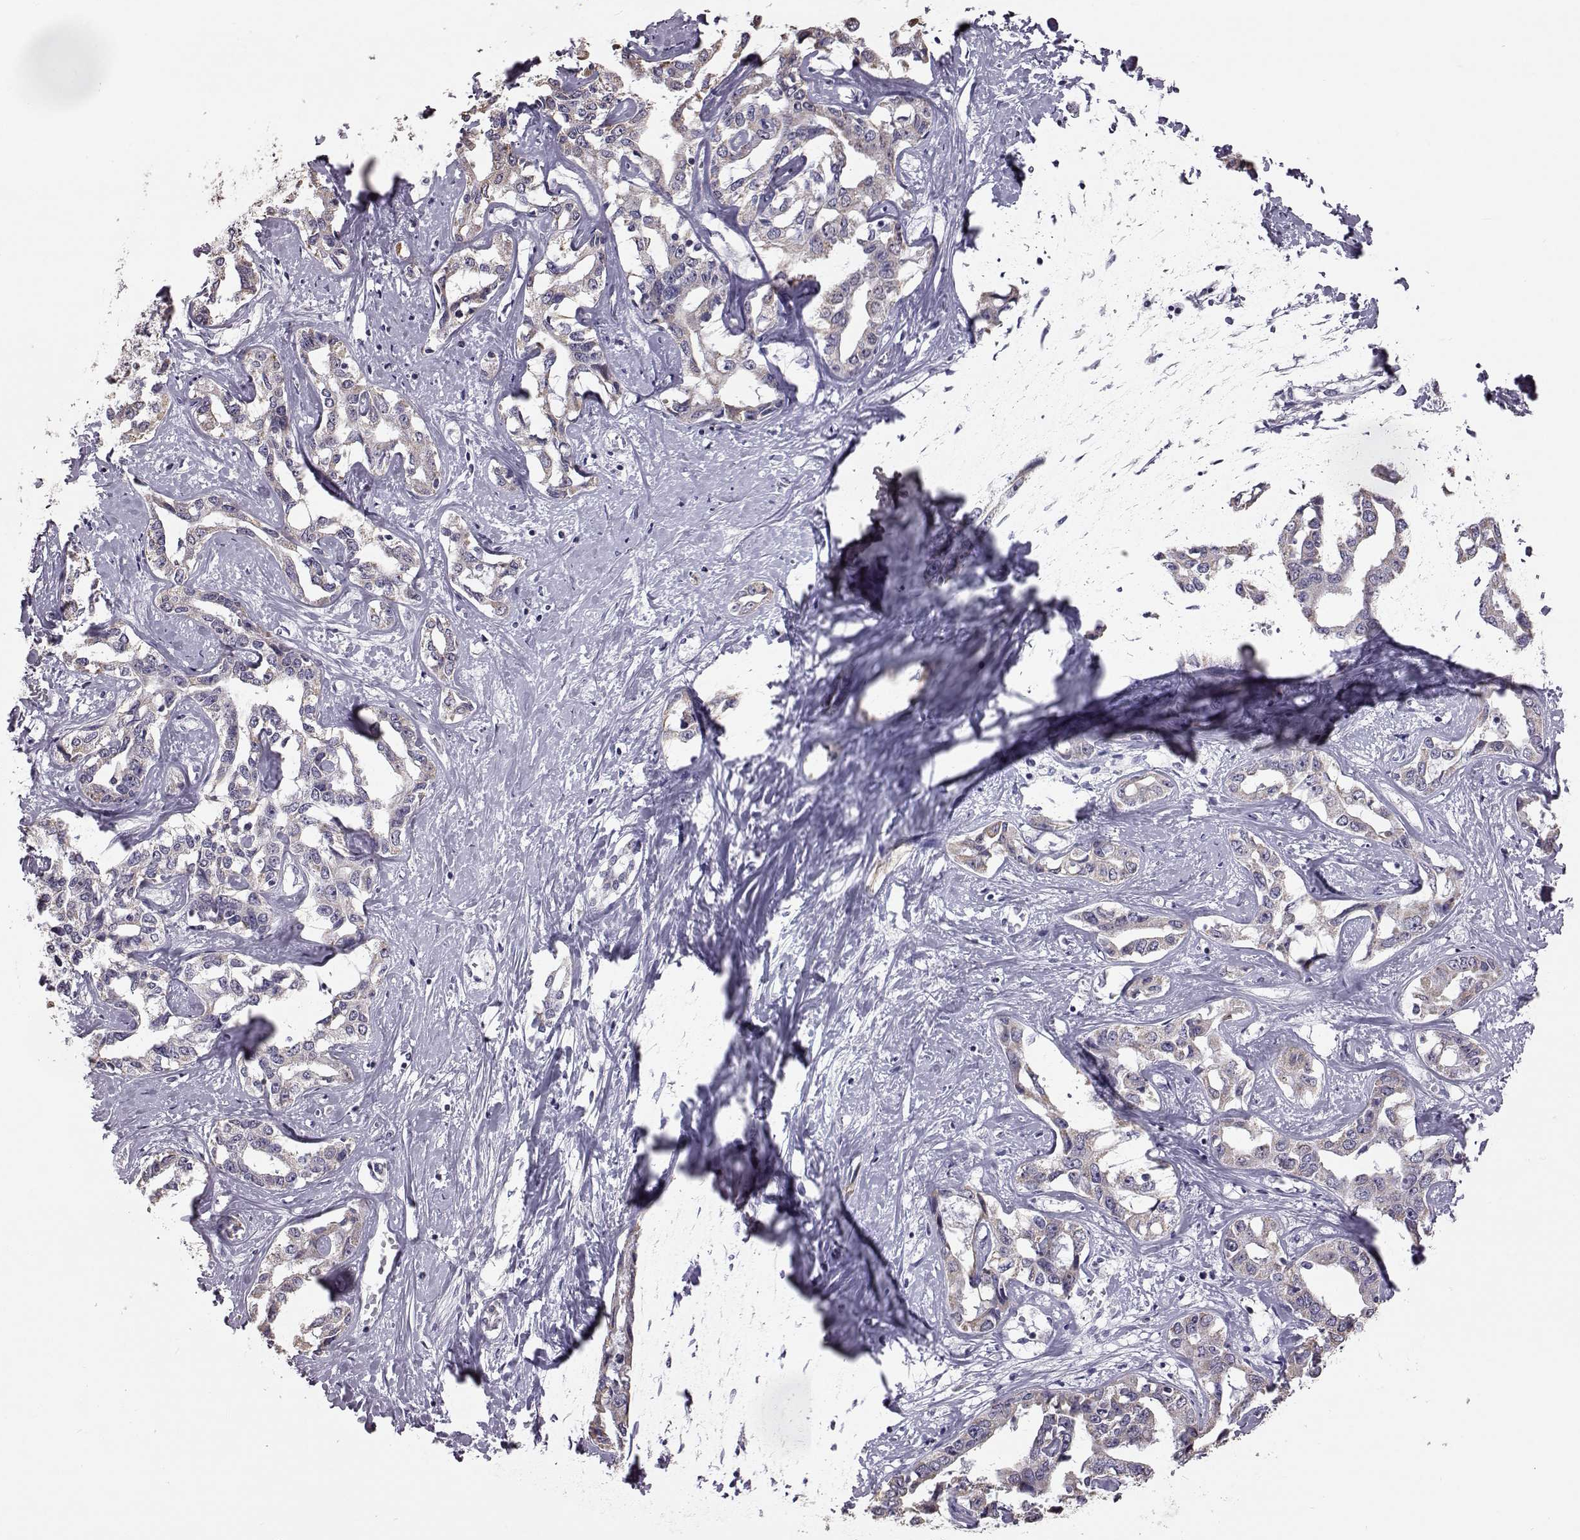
{"staining": {"intensity": "weak", "quantity": "25%-75%", "location": "cytoplasmic/membranous"}, "tissue": "liver cancer", "cell_type": "Tumor cells", "image_type": "cancer", "snomed": [{"axis": "morphology", "description": "Cholangiocarcinoma"}, {"axis": "topography", "description": "Liver"}], "caption": "Brown immunohistochemical staining in cholangiocarcinoma (liver) reveals weak cytoplasmic/membranous staining in approximately 25%-75% of tumor cells. The protein is stained brown, and the nuclei are stained in blue (DAB (3,3'-diaminobenzidine) IHC with brightfield microscopy, high magnification).", "gene": "ALDH3A1", "patient": {"sex": "male", "age": 59}}